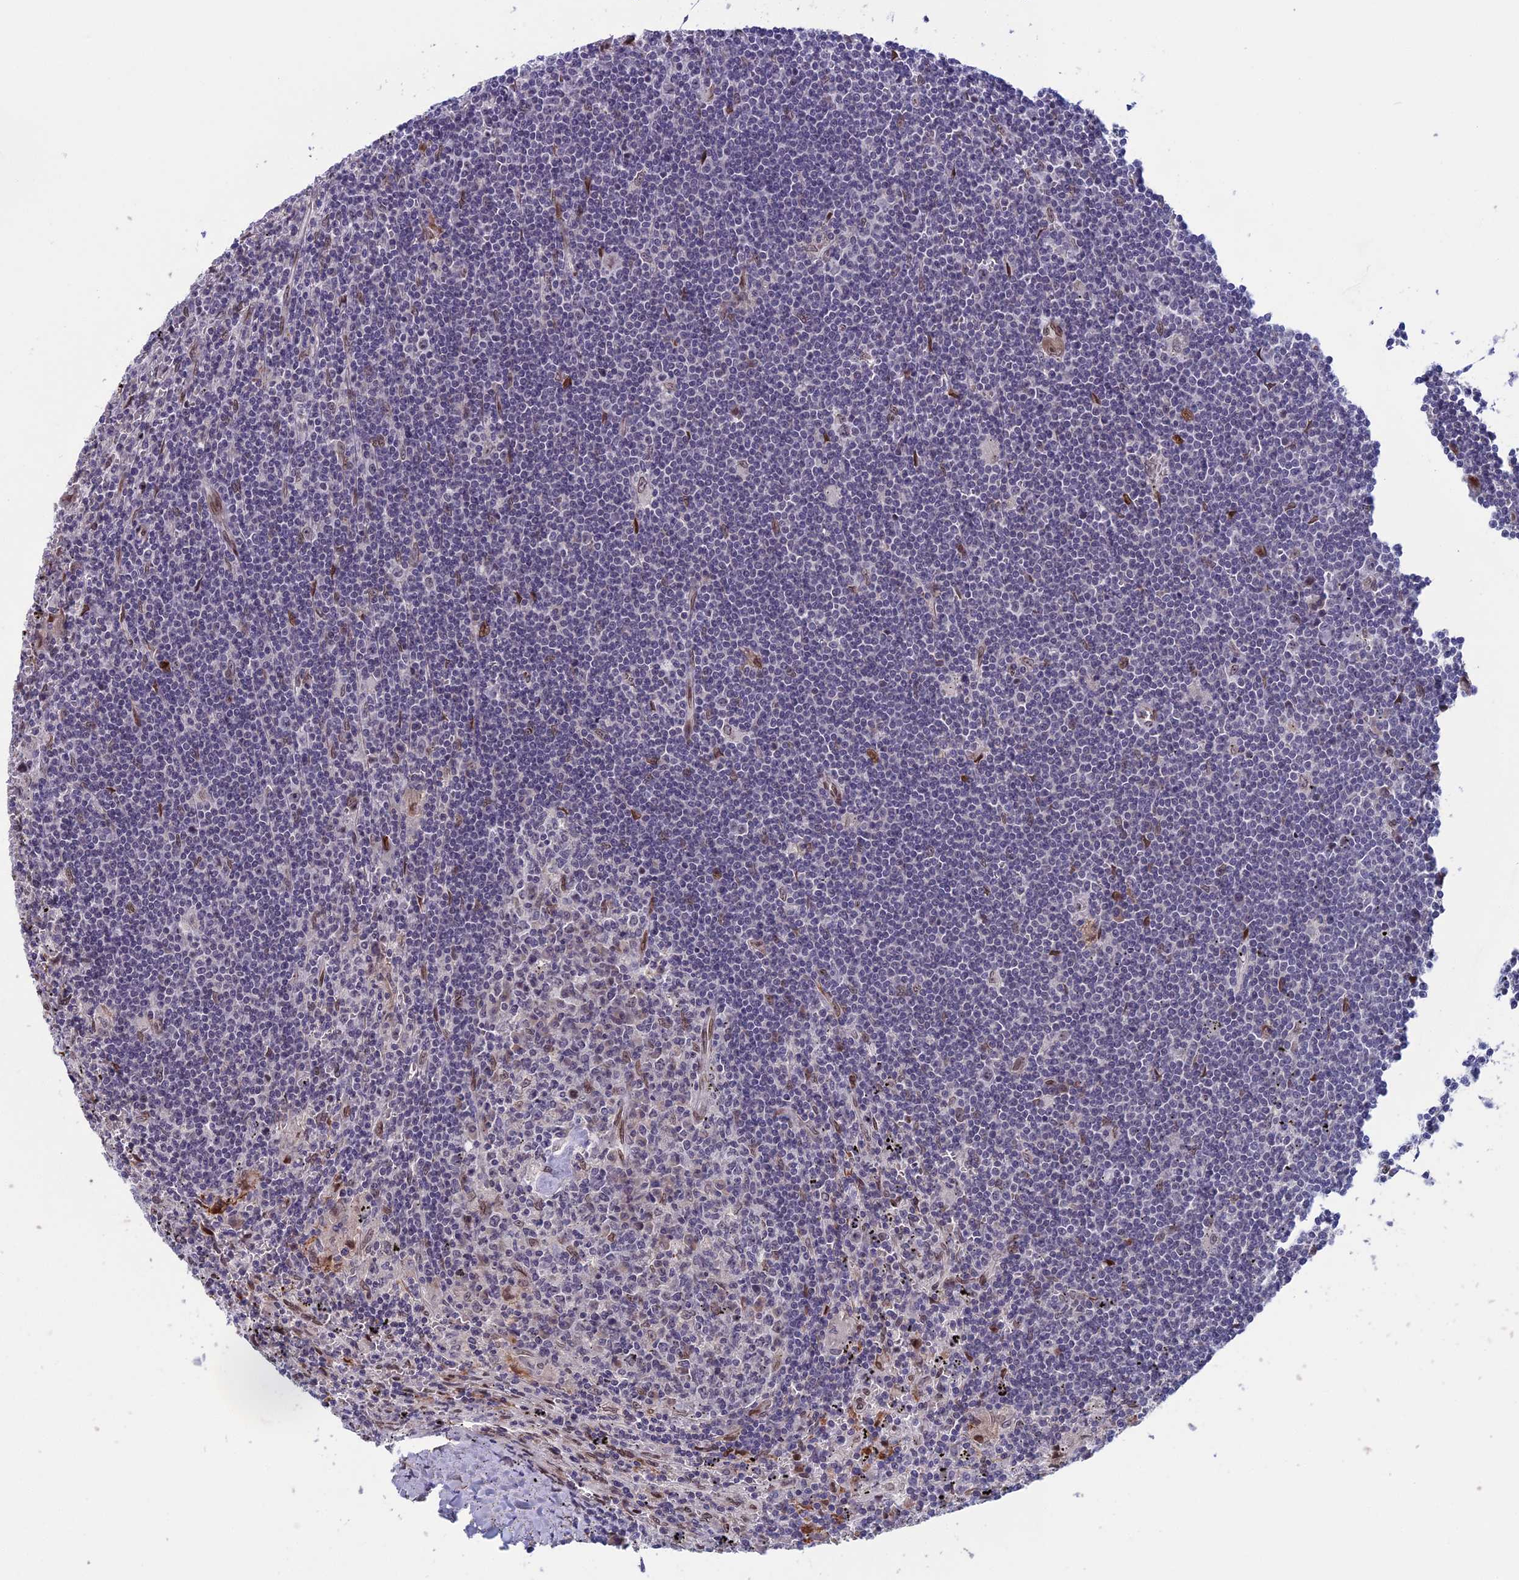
{"staining": {"intensity": "negative", "quantity": "none", "location": "none"}, "tissue": "lymphoma", "cell_type": "Tumor cells", "image_type": "cancer", "snomed": [{"axis": "morphology", "description": "Malignant lymphoma, non-Hodgkin's type, Low grade"}, {"axis": "topography", "description": "Spleen"}], "caption": "Immunohistochemical staining of human lymphoma shows no significant staining in tumor cells.", "gene": "GPSM1", "patient": {"sex": "male", "age": 76}}